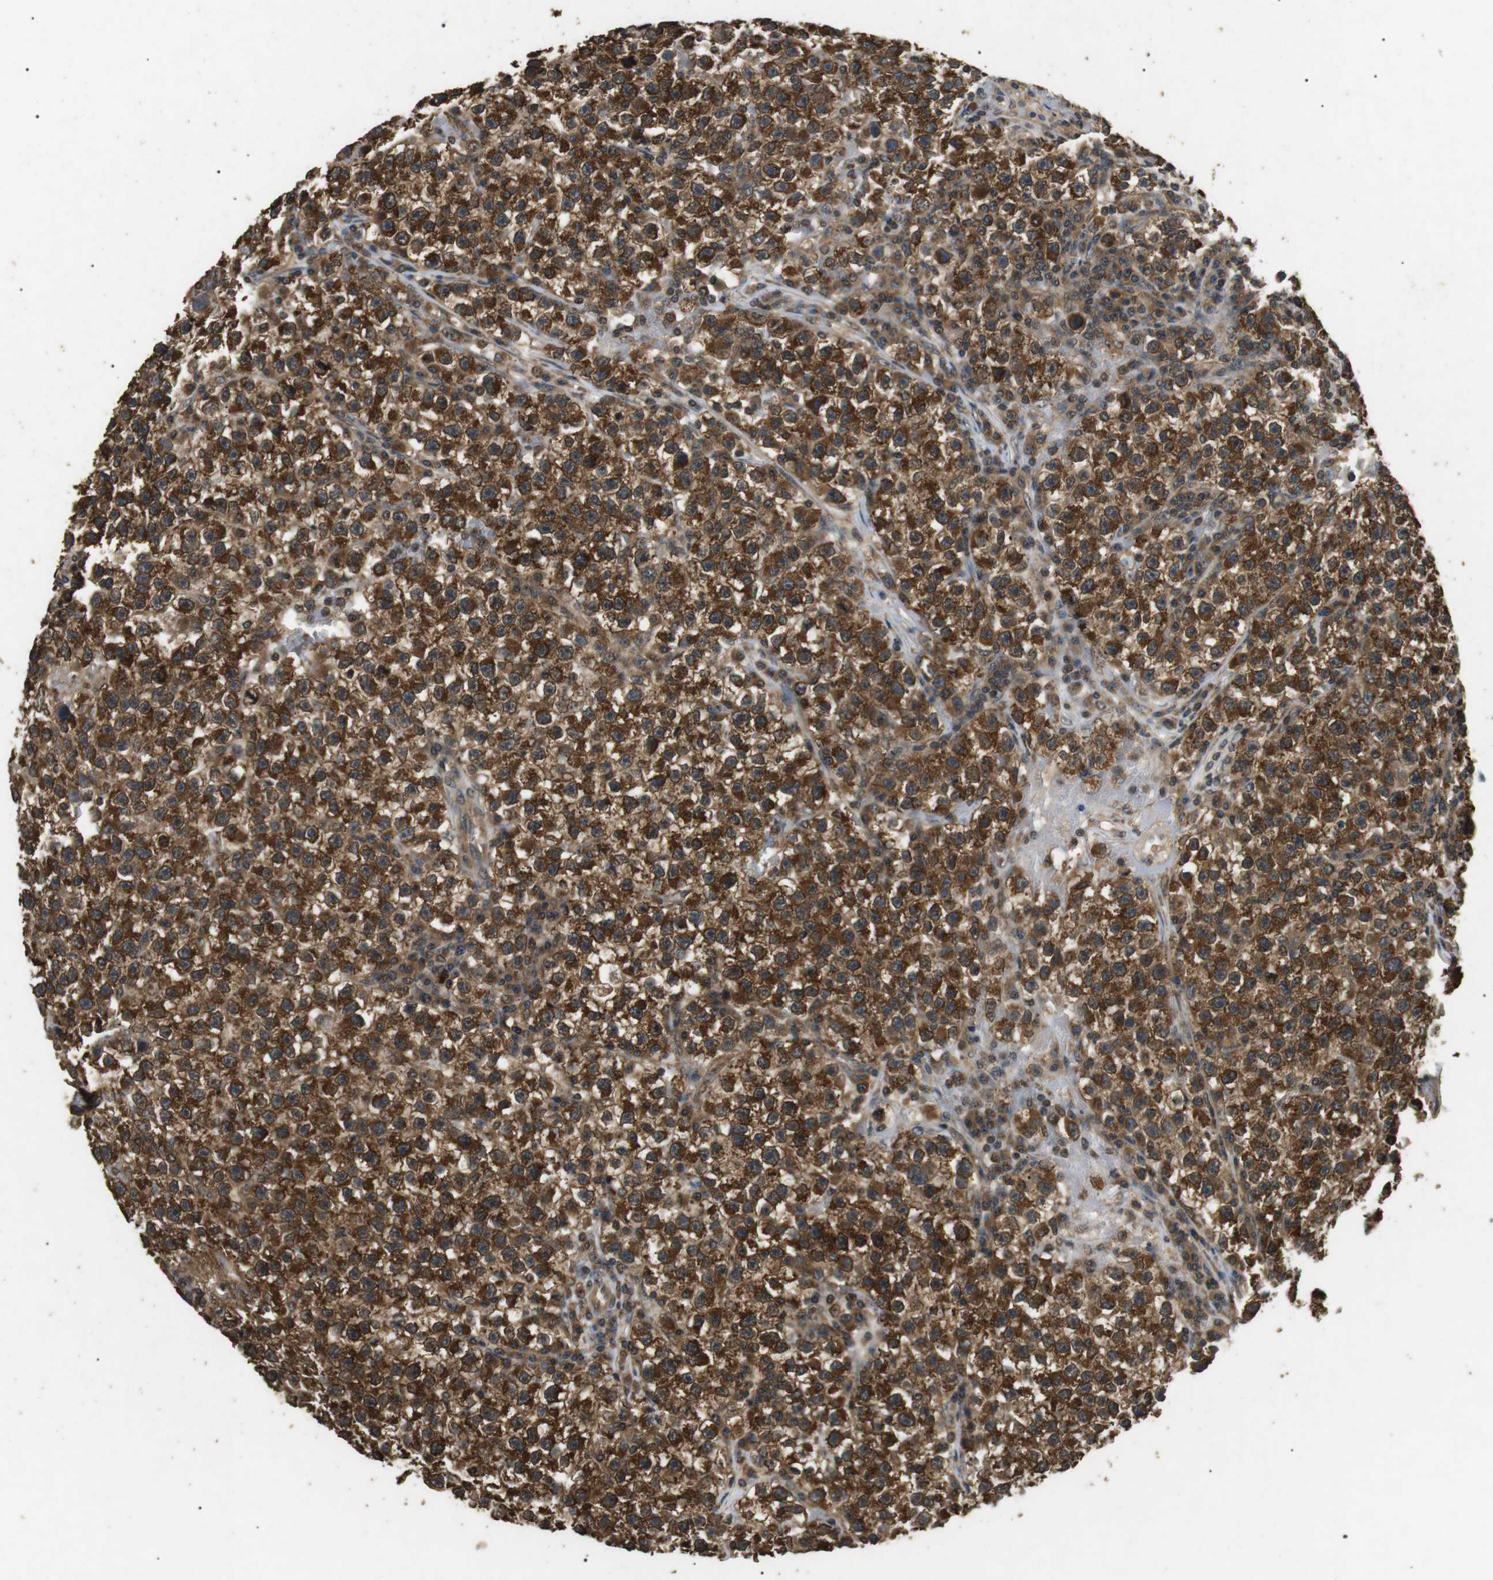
{"staining": {"intensity": "strong", "quantity": ">75%", "location": "cytoplasmic/membranous"}, "tissue": "testis cancer", "cell_type": "Tumor cells", "image_type": "cancer", "snomed": [{"axis": "morphology", "description": "Seminoma, NOS"}, {"axis": "topography", "description": "Testis"}], "caption": "This micrograph shows testis cancer (seminoma) stained with immunohistochemistry to label a protein in brown. The cytoplasmic/membranous of tumor cells show strong positivity for the protein. Nuclei are counter-stained blue.", "gene": "TBC1D15", "patient": {"sex": "male", "age": 22}}